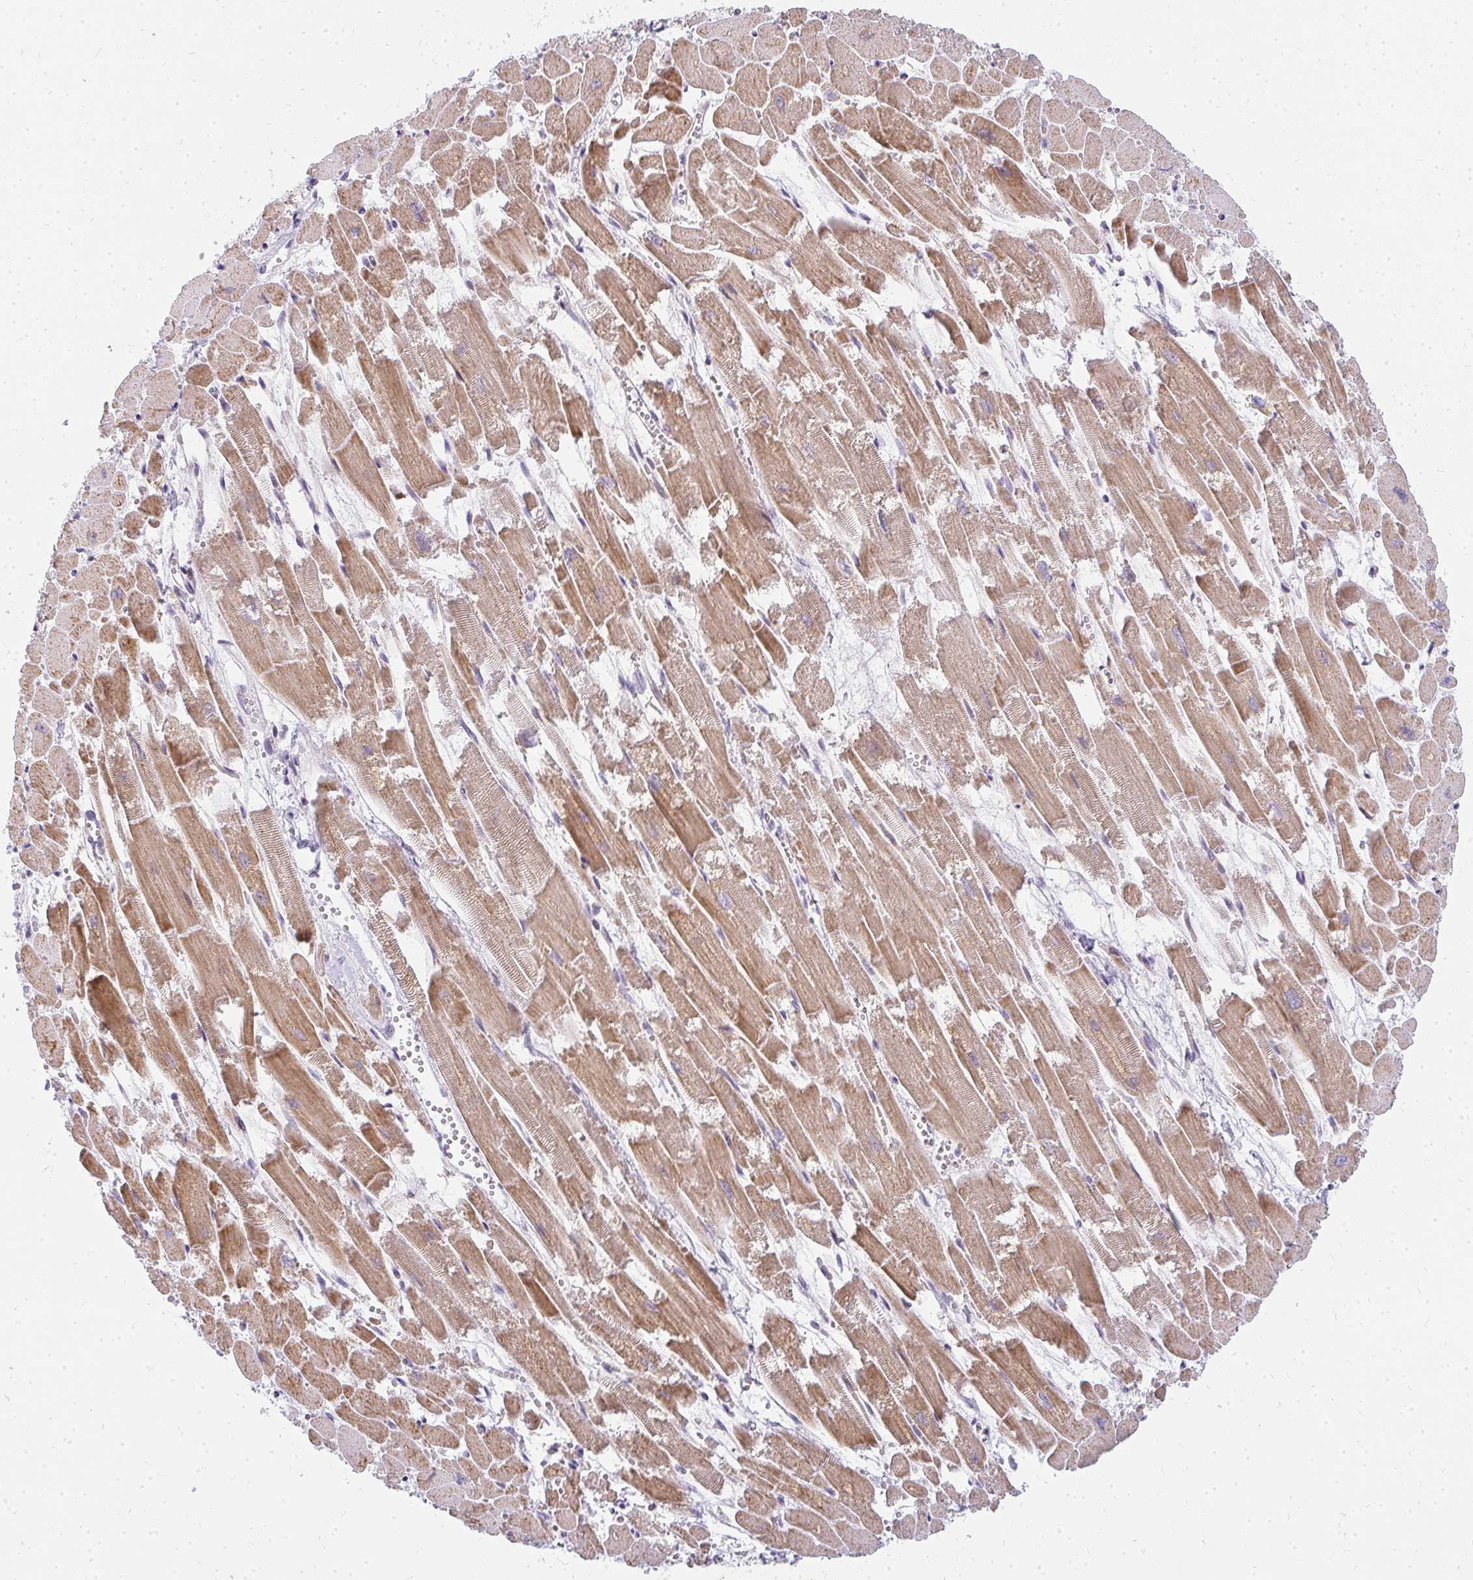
{"staining": {"intensity": "strong", "quantity": ">75%", "location": "cytoplasmic/membranous"}, "tissue": "heart muscle", "cell_type": "Cardiomyocytes", "image_type": "normal", "snomed": [{"axis": "morphology", "description": "Normal tissue, NOS"}, {"axis": "topography", "description": "Heart"}], "caption": "Immunohistochemistry (DAB) staining of normal human heart muscle reveals strong cytoplasmic/membranous protein expression in approximately >75% of cardiomyocytes.", "gene": "PLA2G5", "patient": {"sex": "female", "age": 52}}